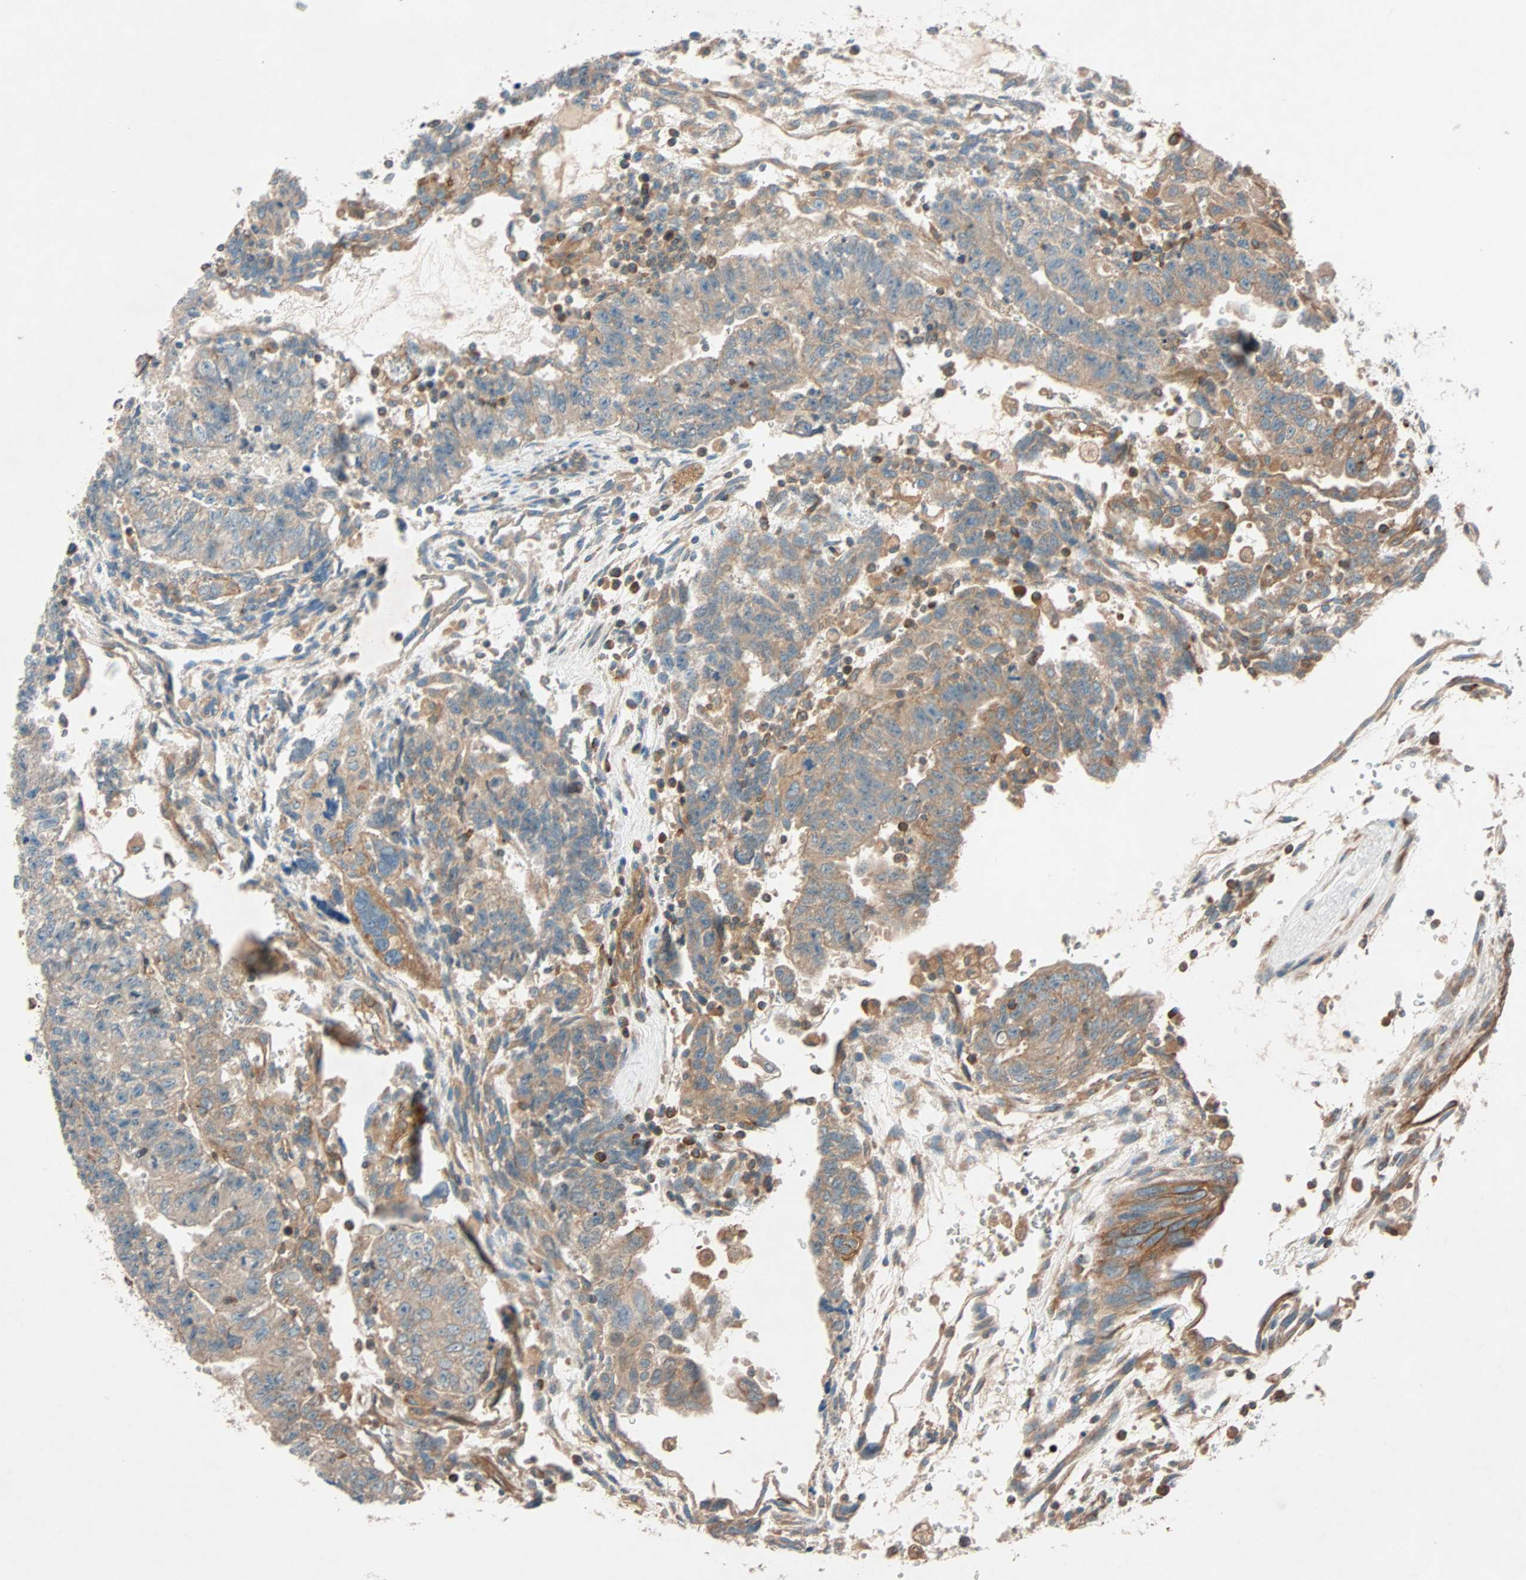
{"staining": {"intensity": "moderate", "quantity": ">75%", "location": "cytoplasmic/membranous"}, "tissue": "testis cancer", "cell_type": "Tumor cells", "image_type": "cancer", "snomed": [{"axis": "morphology", "description": "Seminoma, NOS"}, {"axis": "morphology", "description": "Carcinoma, Embryonal, NOS"}, {"axis": "topography", "description": "Testis"}], "caption": "Immunohistochemistry image of neoplastic tissue: human testis cancer (seminoma) stained using IHC demonstrates medium levels of moderate protein expression localized specifically in the cytoplasmic/membranous of tumor cells, appearing as a cytoplasmic/membranous brown color.", "gene": "PHYH", "patient": {"sex": "male", "age": 52}}